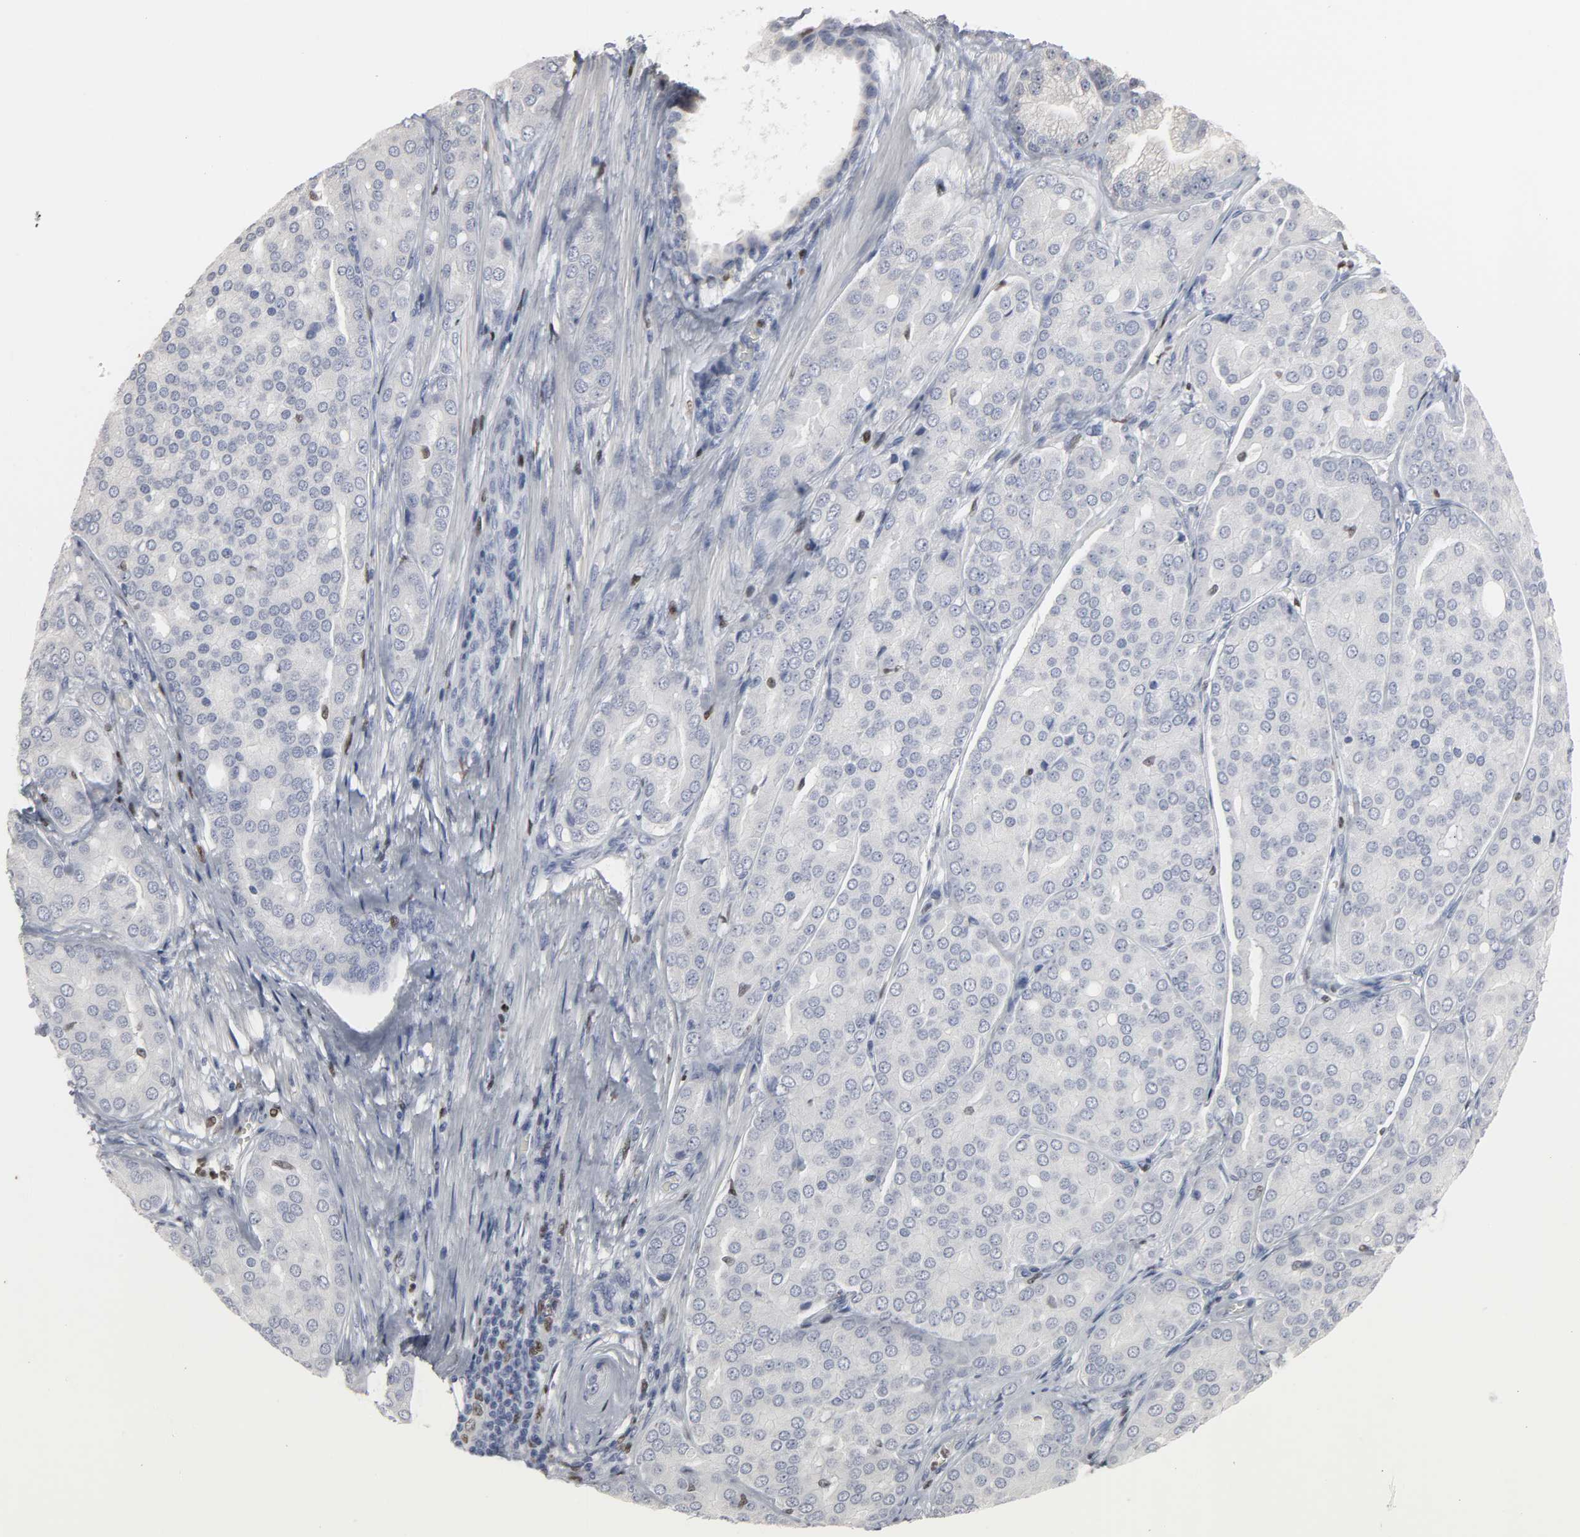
{"staining": {"intensity": "negative", "quantity": "none", "location": "none"}, "tissue": "prostate cancer", "cell_type": "Tumor cells", "image_type": "cancer", "snomed": [{"axis": "morphology", "description": "Adenocarcinoma, High grade"}, {"axis": "topography", "description": "Prostate"}], "caption": "Tumor cells show no significant positivity in prostate cancer.", "gene": "SPI1", "patient": {"sex": "male", "age": 64}}